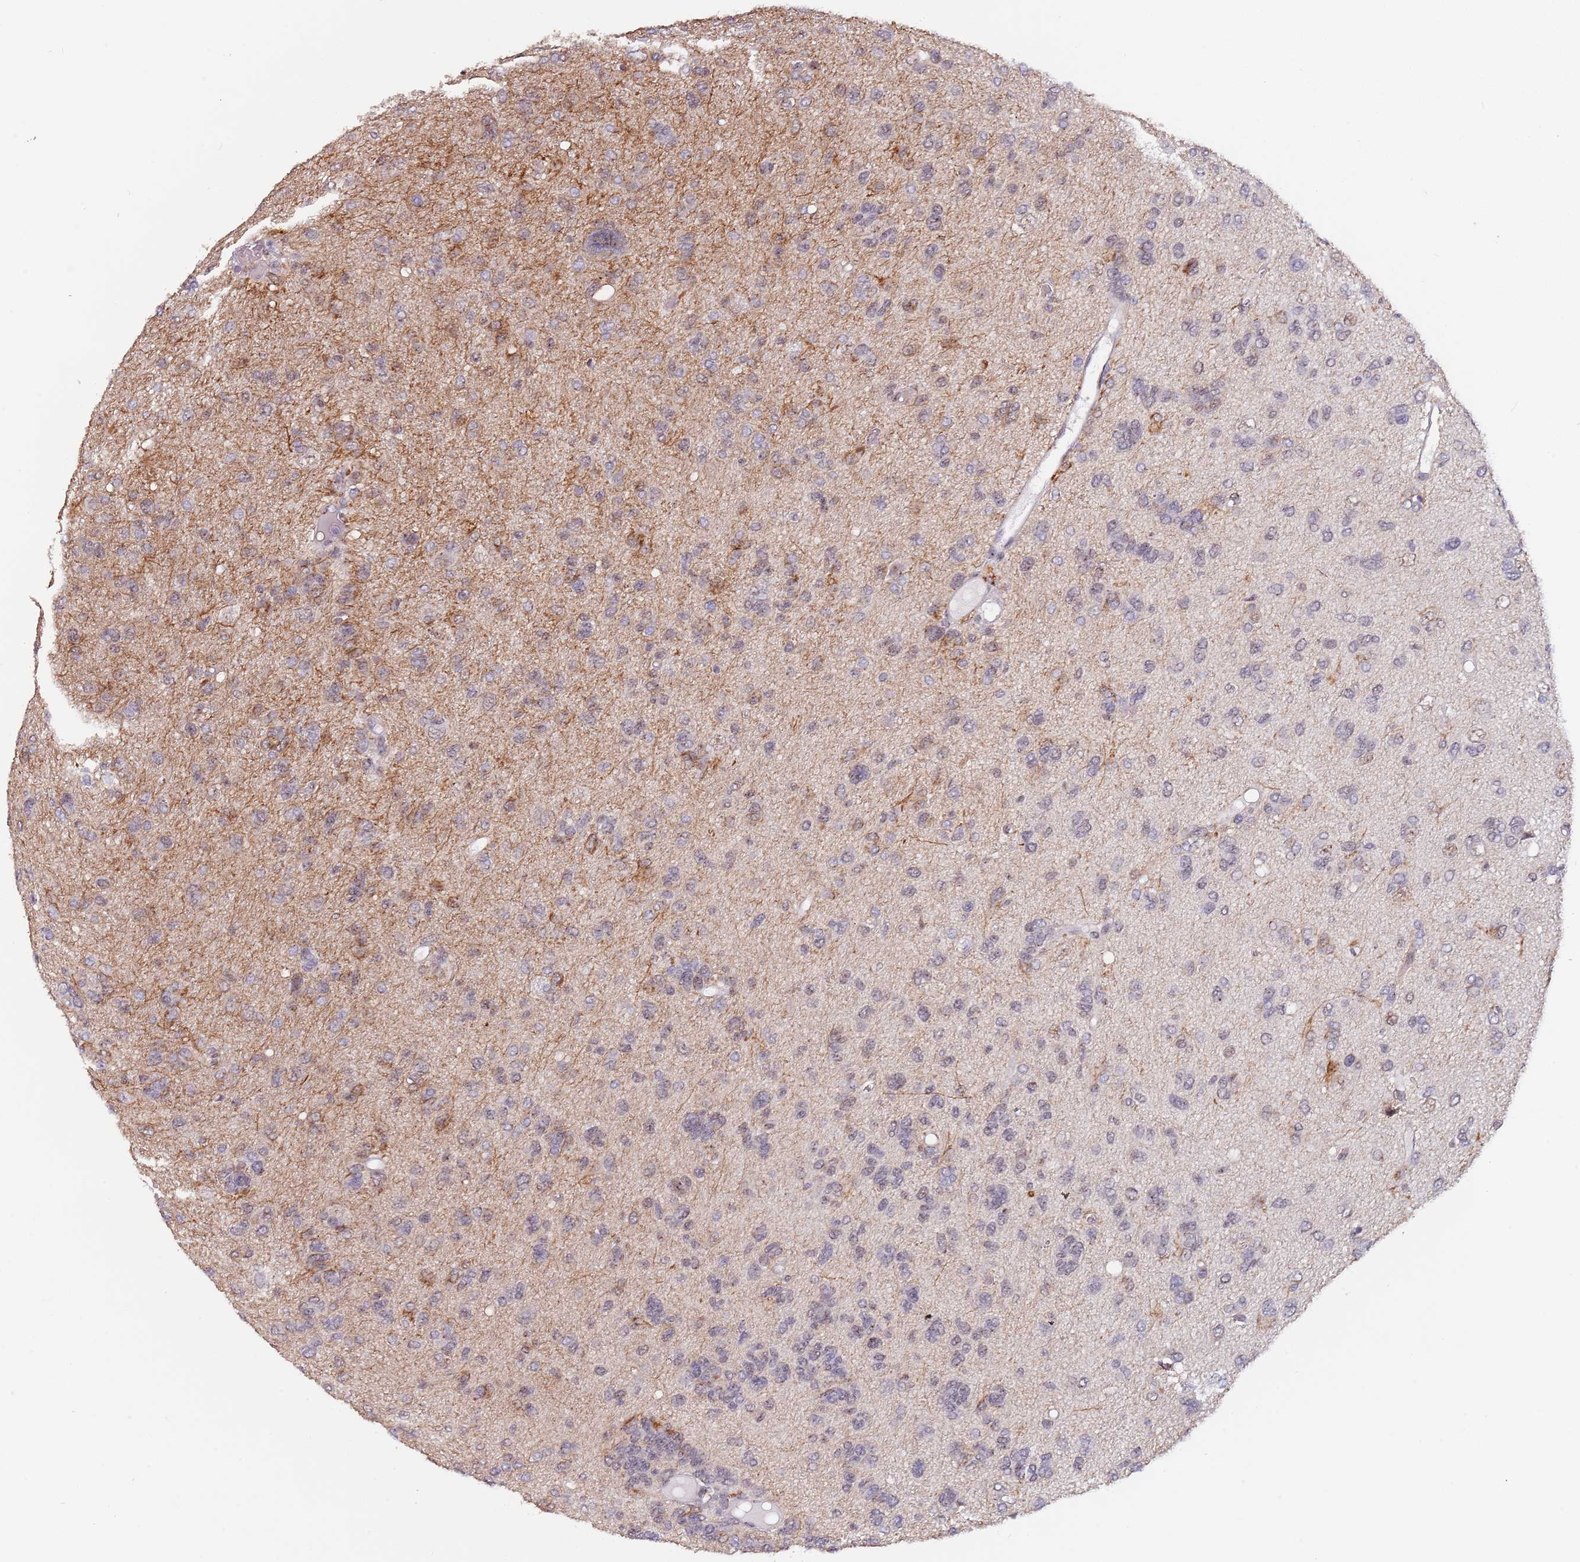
{"staining": {"intensity": "negative", "quantity": "none", "location": "none"}, "tissue": "glioma", "cell_type": "Tumor cells", "image_type": "cancer", "snomed": [{"axis": "morphology", "description": "Glioma, malignant, High grade"}, {"axis": "topography", "description": "Brain"}], "caption": "This is an immunohistochemistry photomicrograph of human malignant glioma (high-grade). There is no expression in tumor cells.", "gene": "CIZ1", "patient": {"sex": "female", "age": 59}}